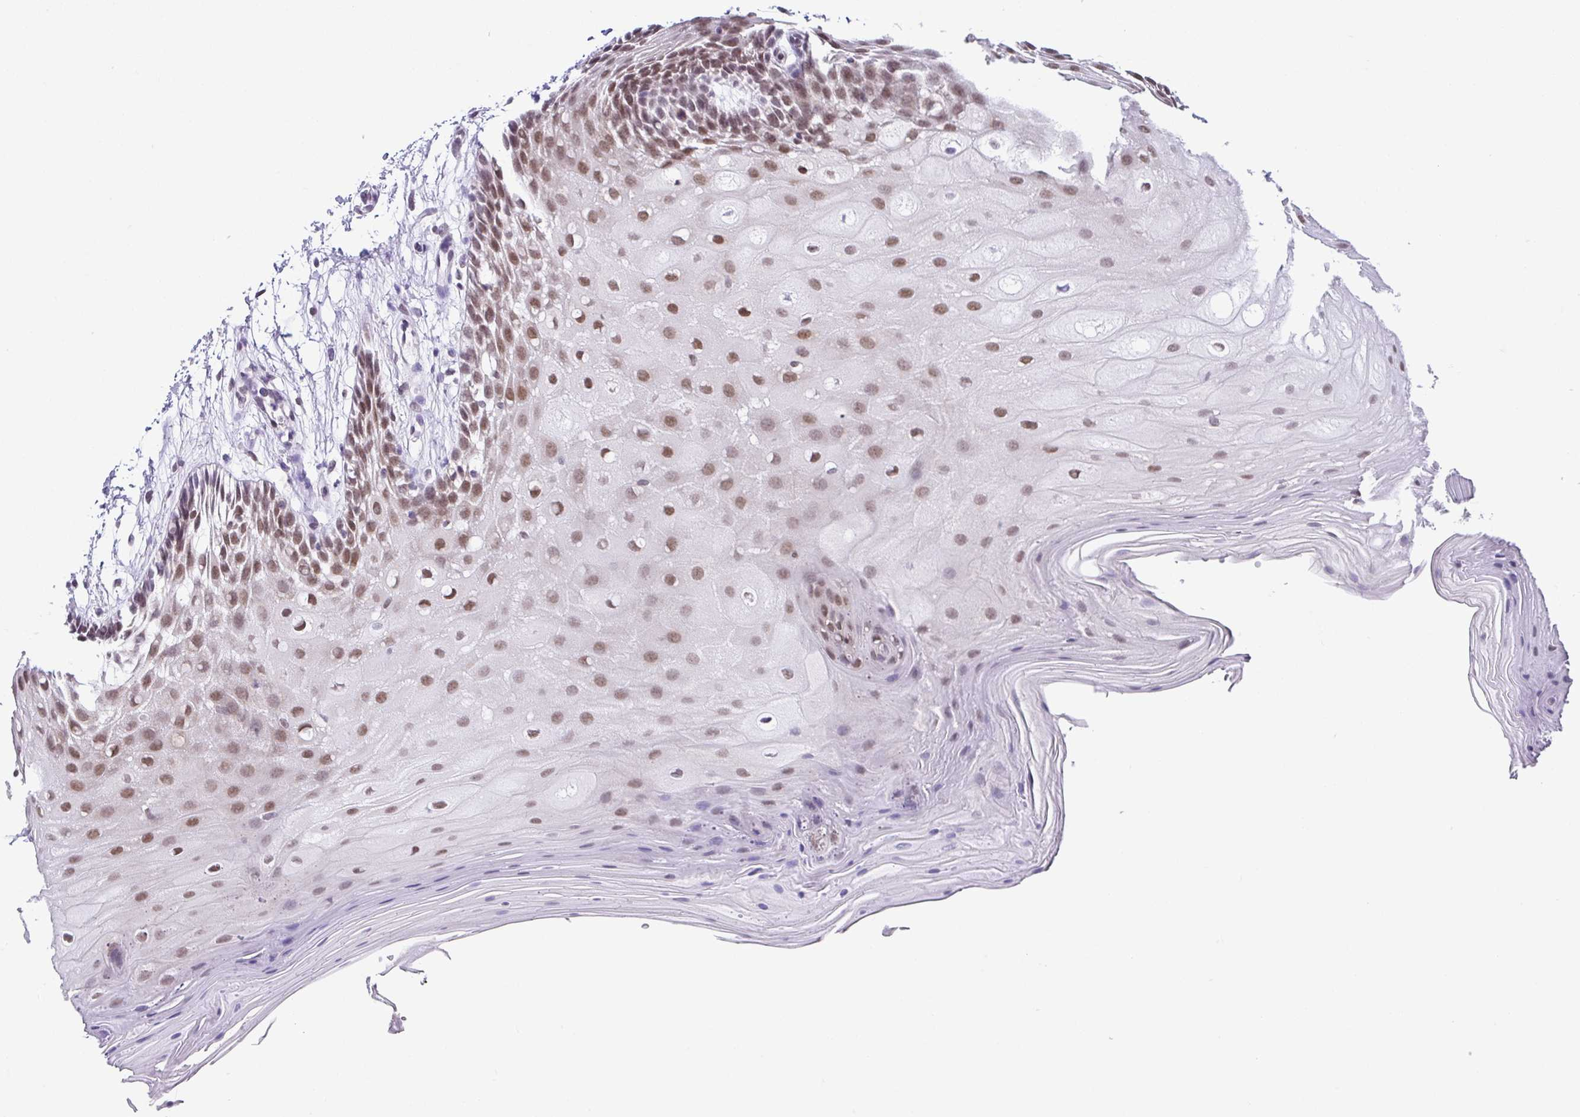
{"staining": {"intensity": "moderate", "quantity": "25%-75%", "location": "nuclear"}, "tissue": "oral mucosa", "cell_type": "Squamous epithelial cells", "image_type": "normal", "snomed": [{"axis": "morphology", "description": "Normal tissue, NOS"}, {"axis": "morphology", "description": "Squamous cell carcinoma, NOS"}, {"axis": "topography", "description": "Oral tissue"}, {"axis": "topography", "description": "Tounge, NOS"}, {"axis": "topography", "description": "Head-Neck"}], "caption": "Brown immunohistochemical staining in unremarkable oral mucosa reveals moderate nuclear positivity in approximately 25%-75% of squamous epithelial cells. The protein is stained brown, and the nuclei are stained in blue (DAB IHC with brightfield microscopy, high magnification).", "gene": "RBM3", "patient": {"sex": "male", "age": 62}}